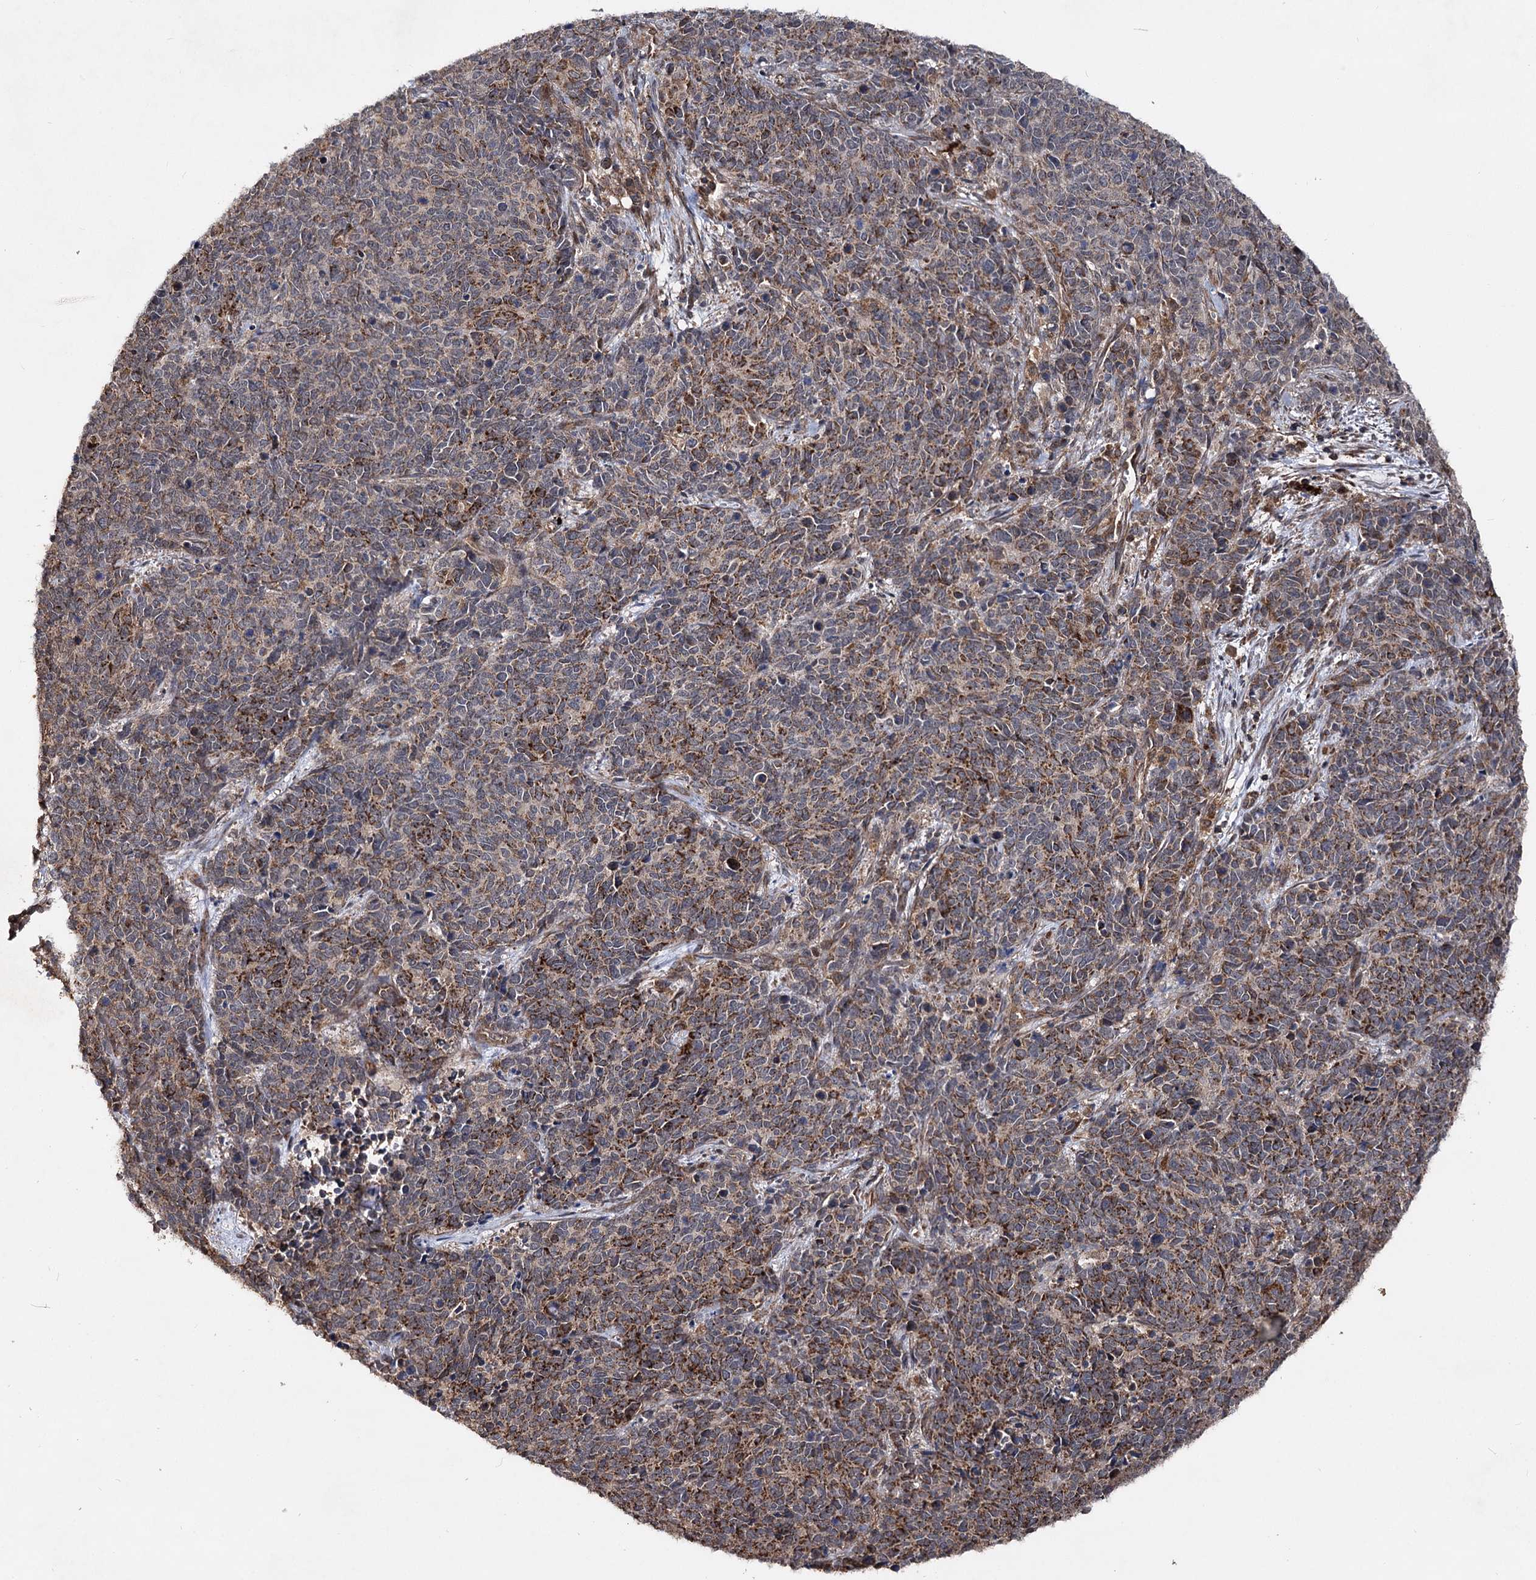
{"staining": {"intensity": "moderate", "quantity": "25%-75%", "location": "cytoplasmic/membranous"}, "tissue": "cervical cancer", "cell_type": "Tumor cells", "image_type": "cancer", "snomed": [{"axis": "morphology", "description": "Squamous cell carcinoma, NOS"}, {"axis": "topography", "description": "Cervix"}], "caption": "A brown stain highlights moderate cytoplasmic/membranous expression of a protein in human cervical cancer (squamous cell carcinoma) tumor cells.", "gene": "MINDY3", "patient": {"sex": "female", "age": 60}}